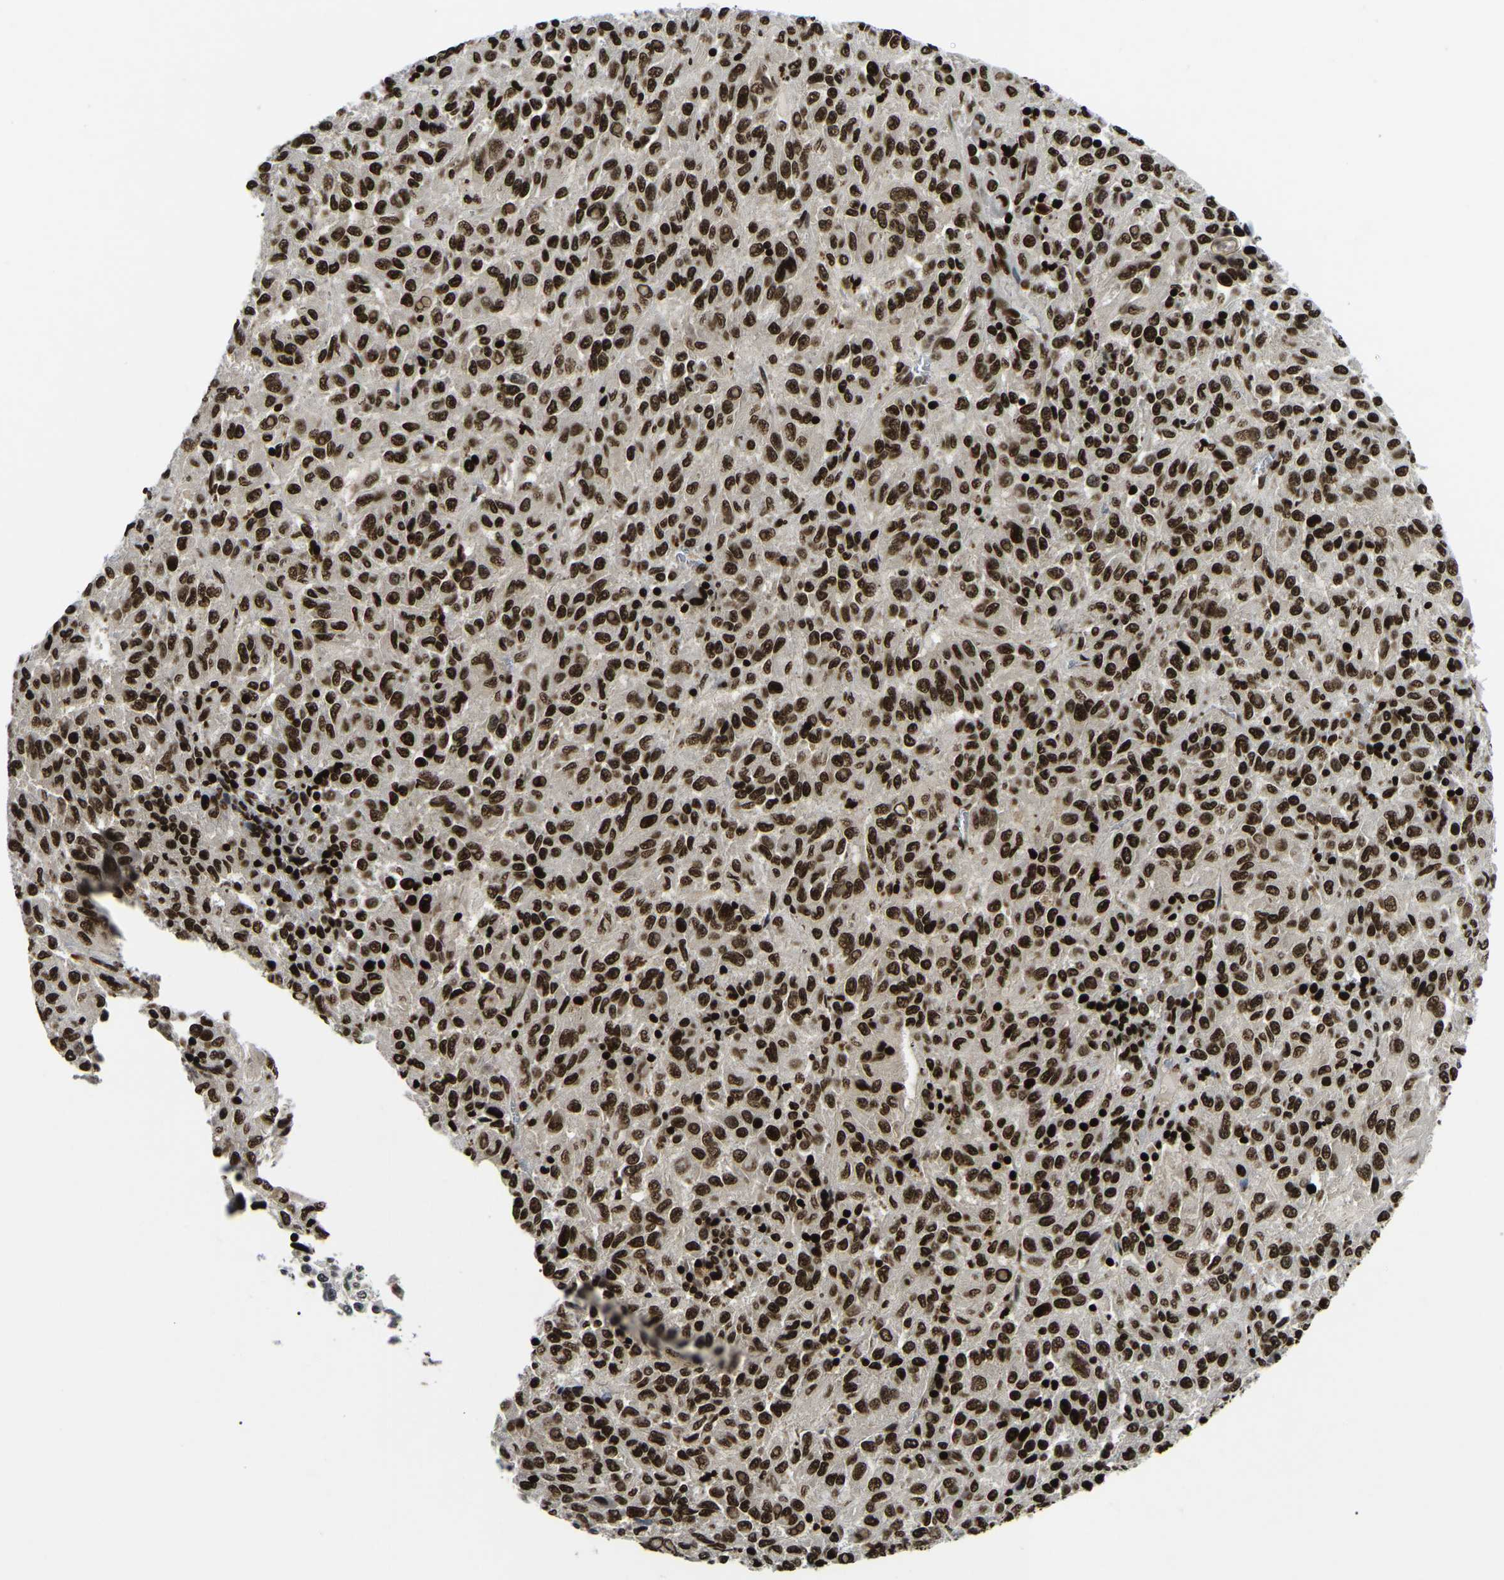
{"staining": {"intensity": "strong", "quantity": ">75%", "location": "nuclear"}, "tissue": "melanoma", "cell_type": "Tumor cells", "image_type": "cancer", "snomed": [{"axis": "morphology", "description": "Malignant melanoma, Metastatic site"}, {"axis": "topography", "description": "Lung"}], "caption": "Human melanoma stained for a protein (brown) shows strong nuclear positive staining in about >75% of tumor cells.", "gene": "LRRC61", "patient": {"sex": "male", "age": 64}}